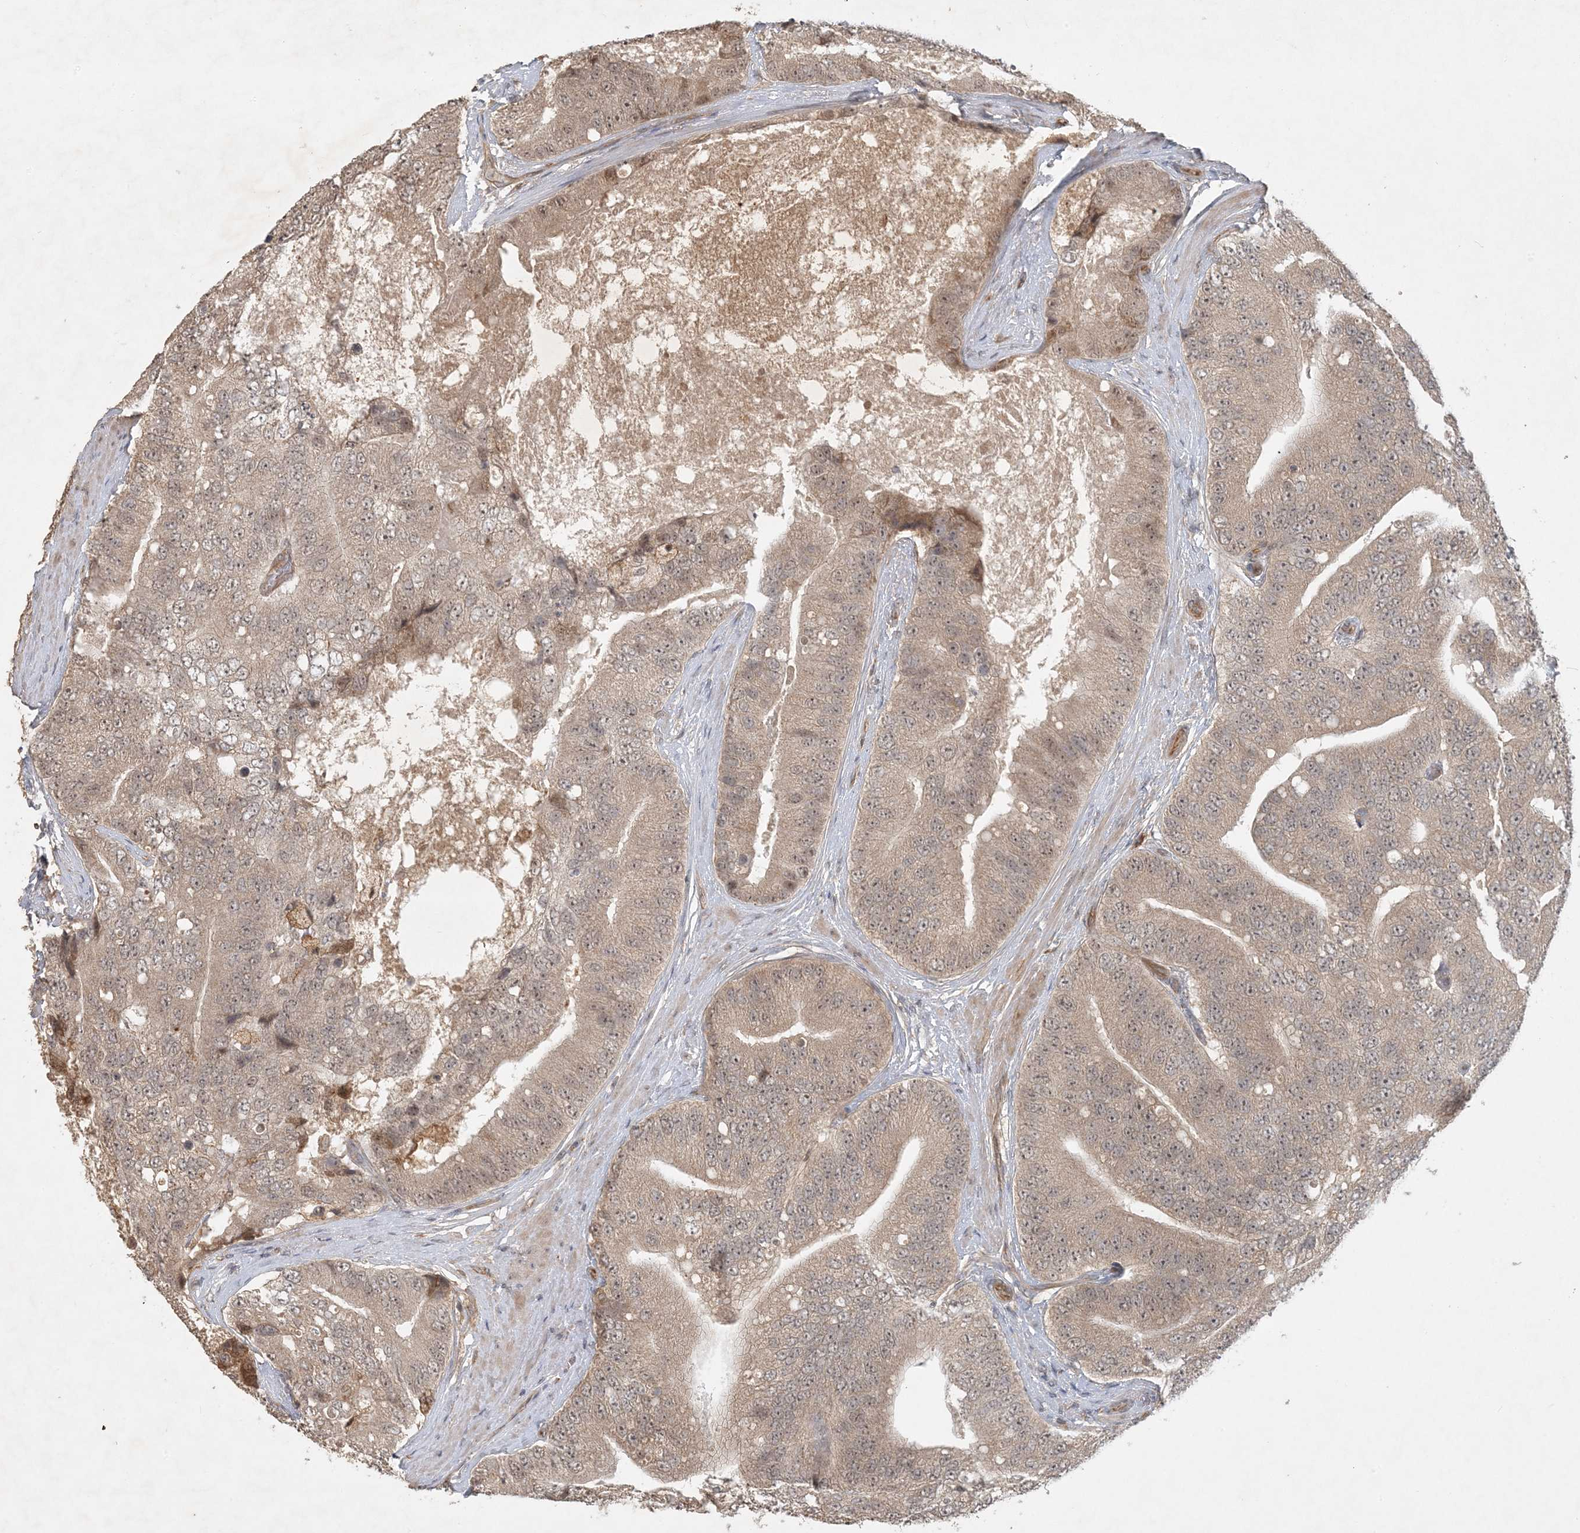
{"staining": {"intensity": "weak", "quantity": ">75%", "location": "cytoplasmic/membranous"}, "tissue": "prostate cancer", "cell_type": "Tumor cells", "image_type": "cancer", "snomed": [{"axis": "morphology", "description": "Adenocarcinoma, High grade"}, {"axis": "topography", "description": "Prostate"}], "caption": "Human adenocarcinoma (high-grade) (prostate) stained for a protein (brown) reveals weak cytoplasmic/membranous positive positivity in approximately >75% of tumor cells.", "gene": "ZCCHC4", "patient": {"sex": "male", "age": 70}}